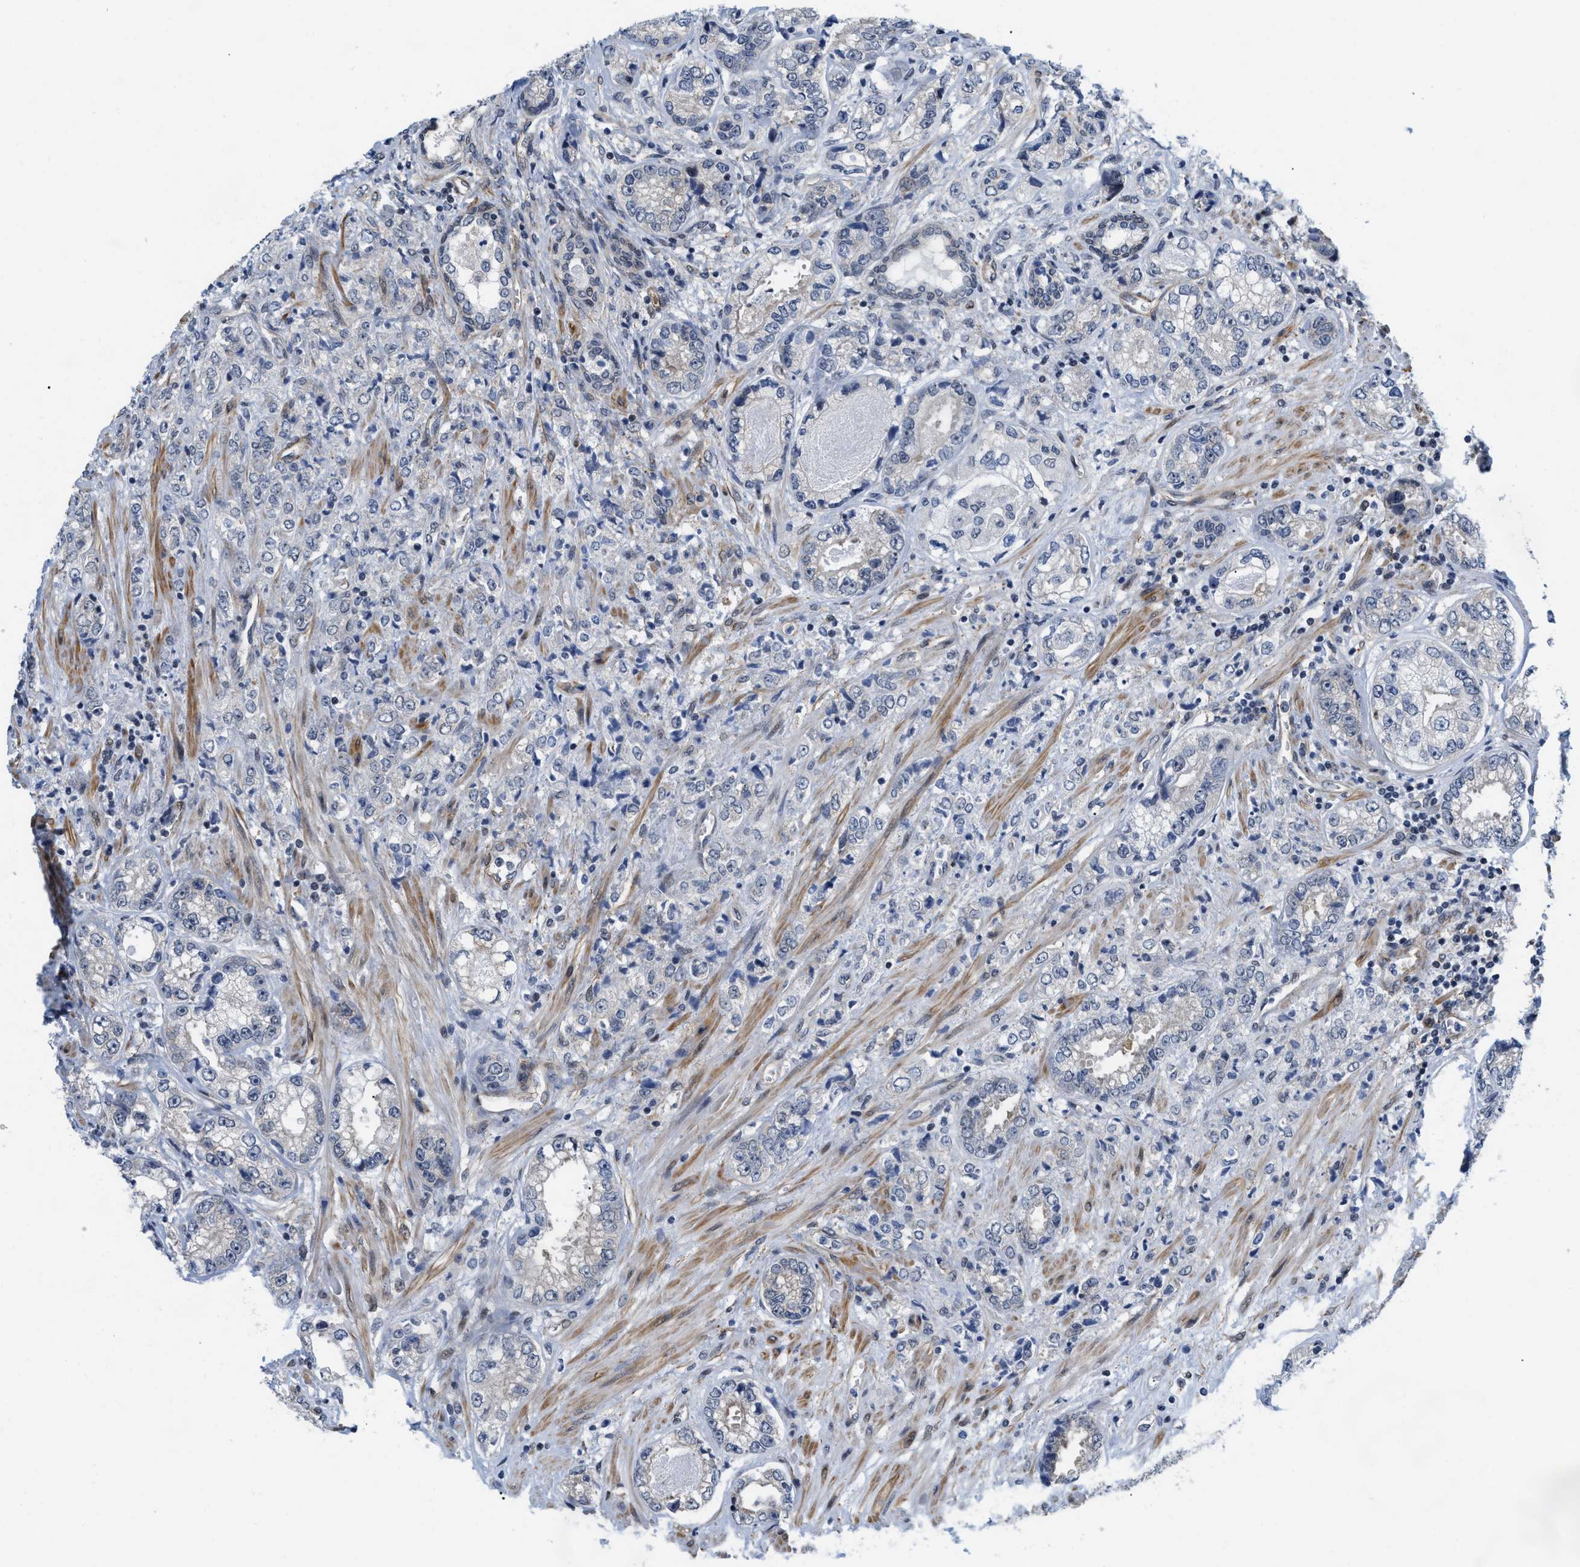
{"staining": {"intensity": "negative", "quantity": "none", "location": "none"}, "tissue": "prostate cancer", "cell_type": "Tumor cells", "image_type": "cancer", "snomed": [{"axis": "morphology", "description": "Adenocarcinoma, High grade"}, {"axis": "topography", "description": "Prostate"}], "caption": "Prostate high-grade adenocarcinoma stained for a protein using IHC displays no staining tumor cells.", "gene": "GPRASP2", "patient": {"sex": "male", "age": 61}}